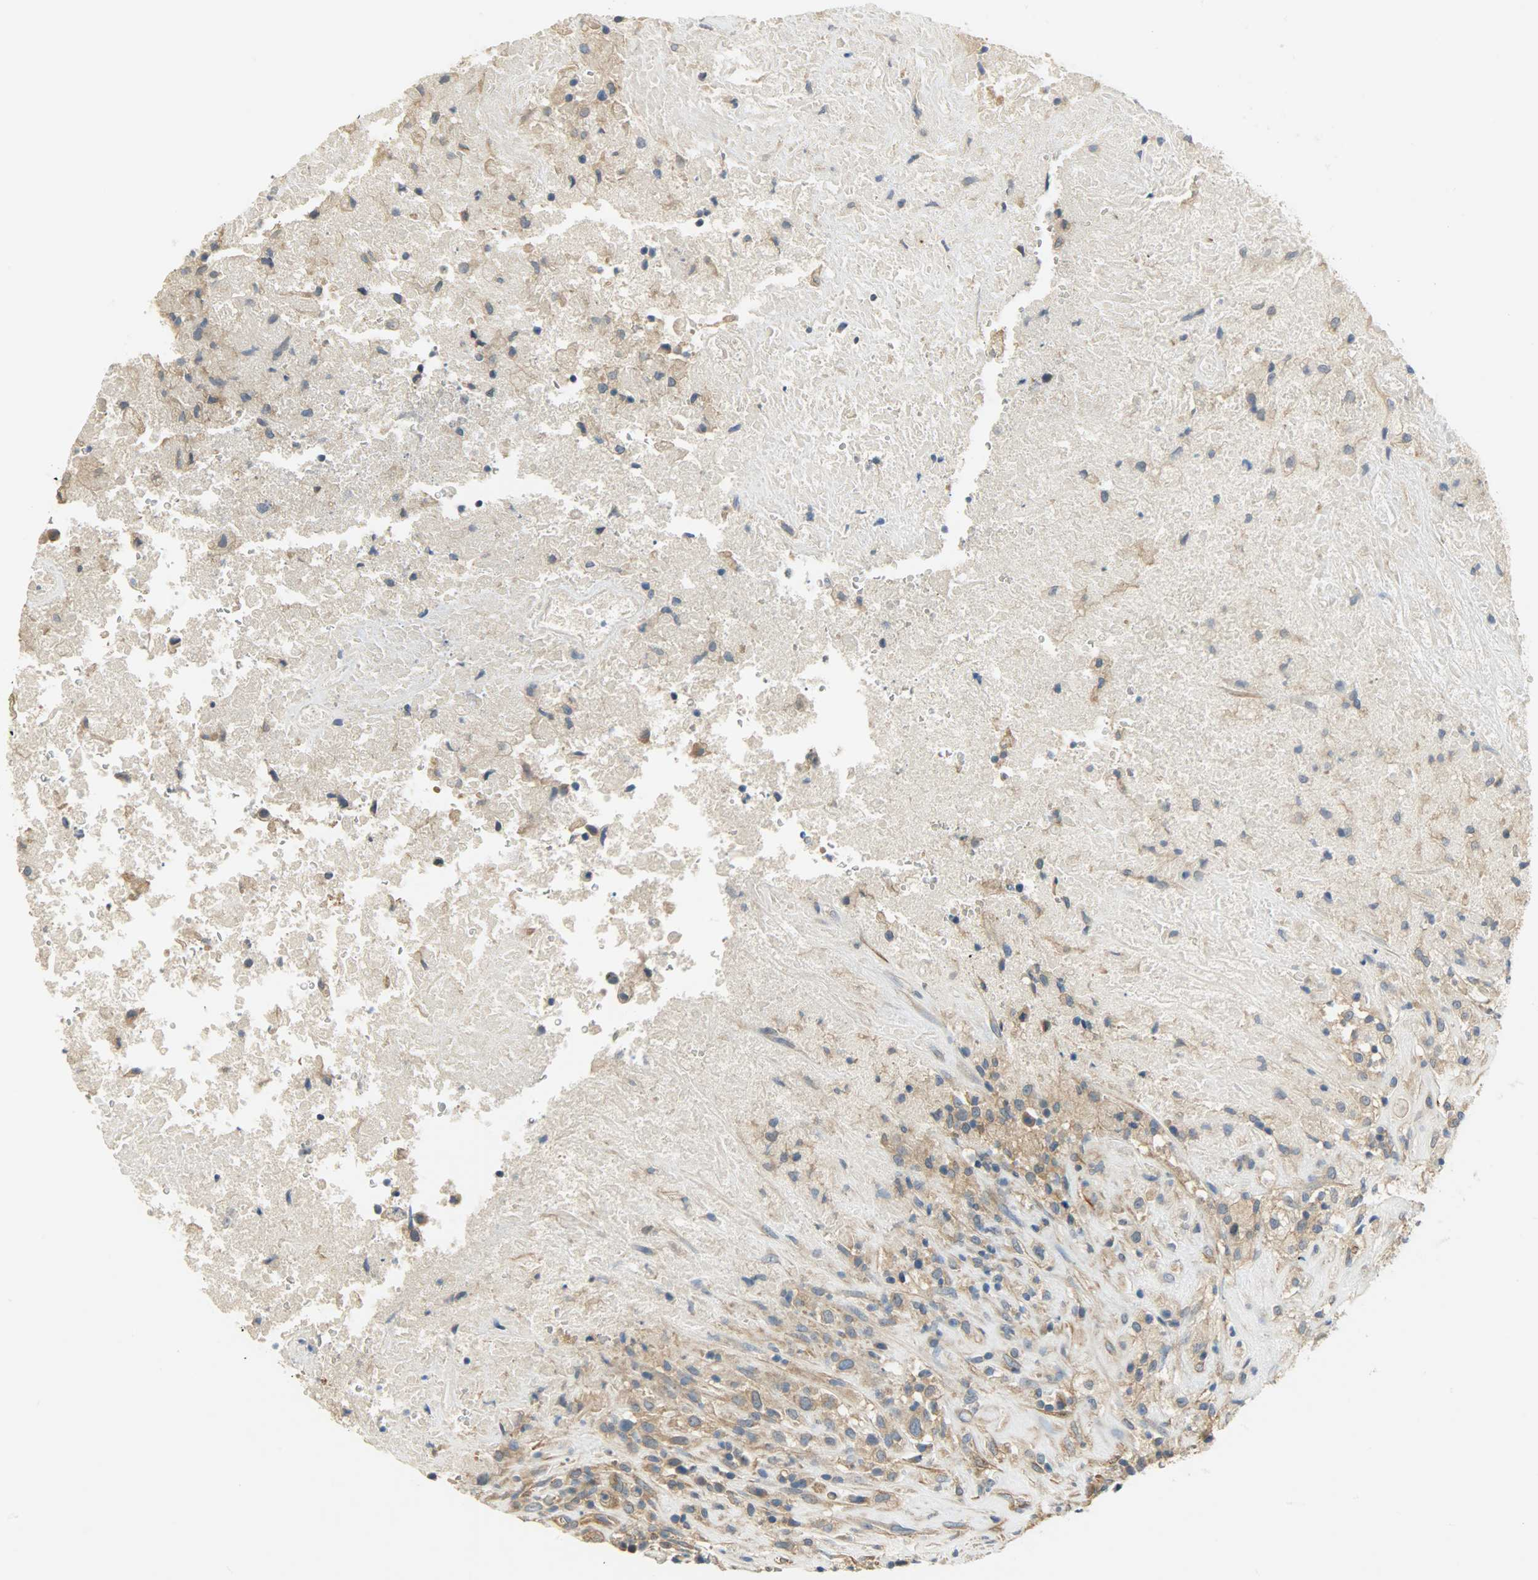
{"staining": {"intensity": "moderate", "quantity": ">75%", "location": "cytoplasmic/membranous"}, "tissue": "testis cancer", "cell_type": "Tumor cells", "image_type": "cancer", "snomed": [{"axis": "morphology", "description": "Necrosis, NOS"}, {"axis": "morphology", "description": "Carcinoma, Embryonal, NOS"}, {"axis": "topography", "description": "Testis"}], "caption": "About >75% of tumor cells in human testis embryonal carcinoma reveal moderate cytoplasmic/membranous protein positivity as visualized by brown immunohistochemical staining.", "gene": "KIAA1217", "patient": {"sex": "male", "age": 19}}